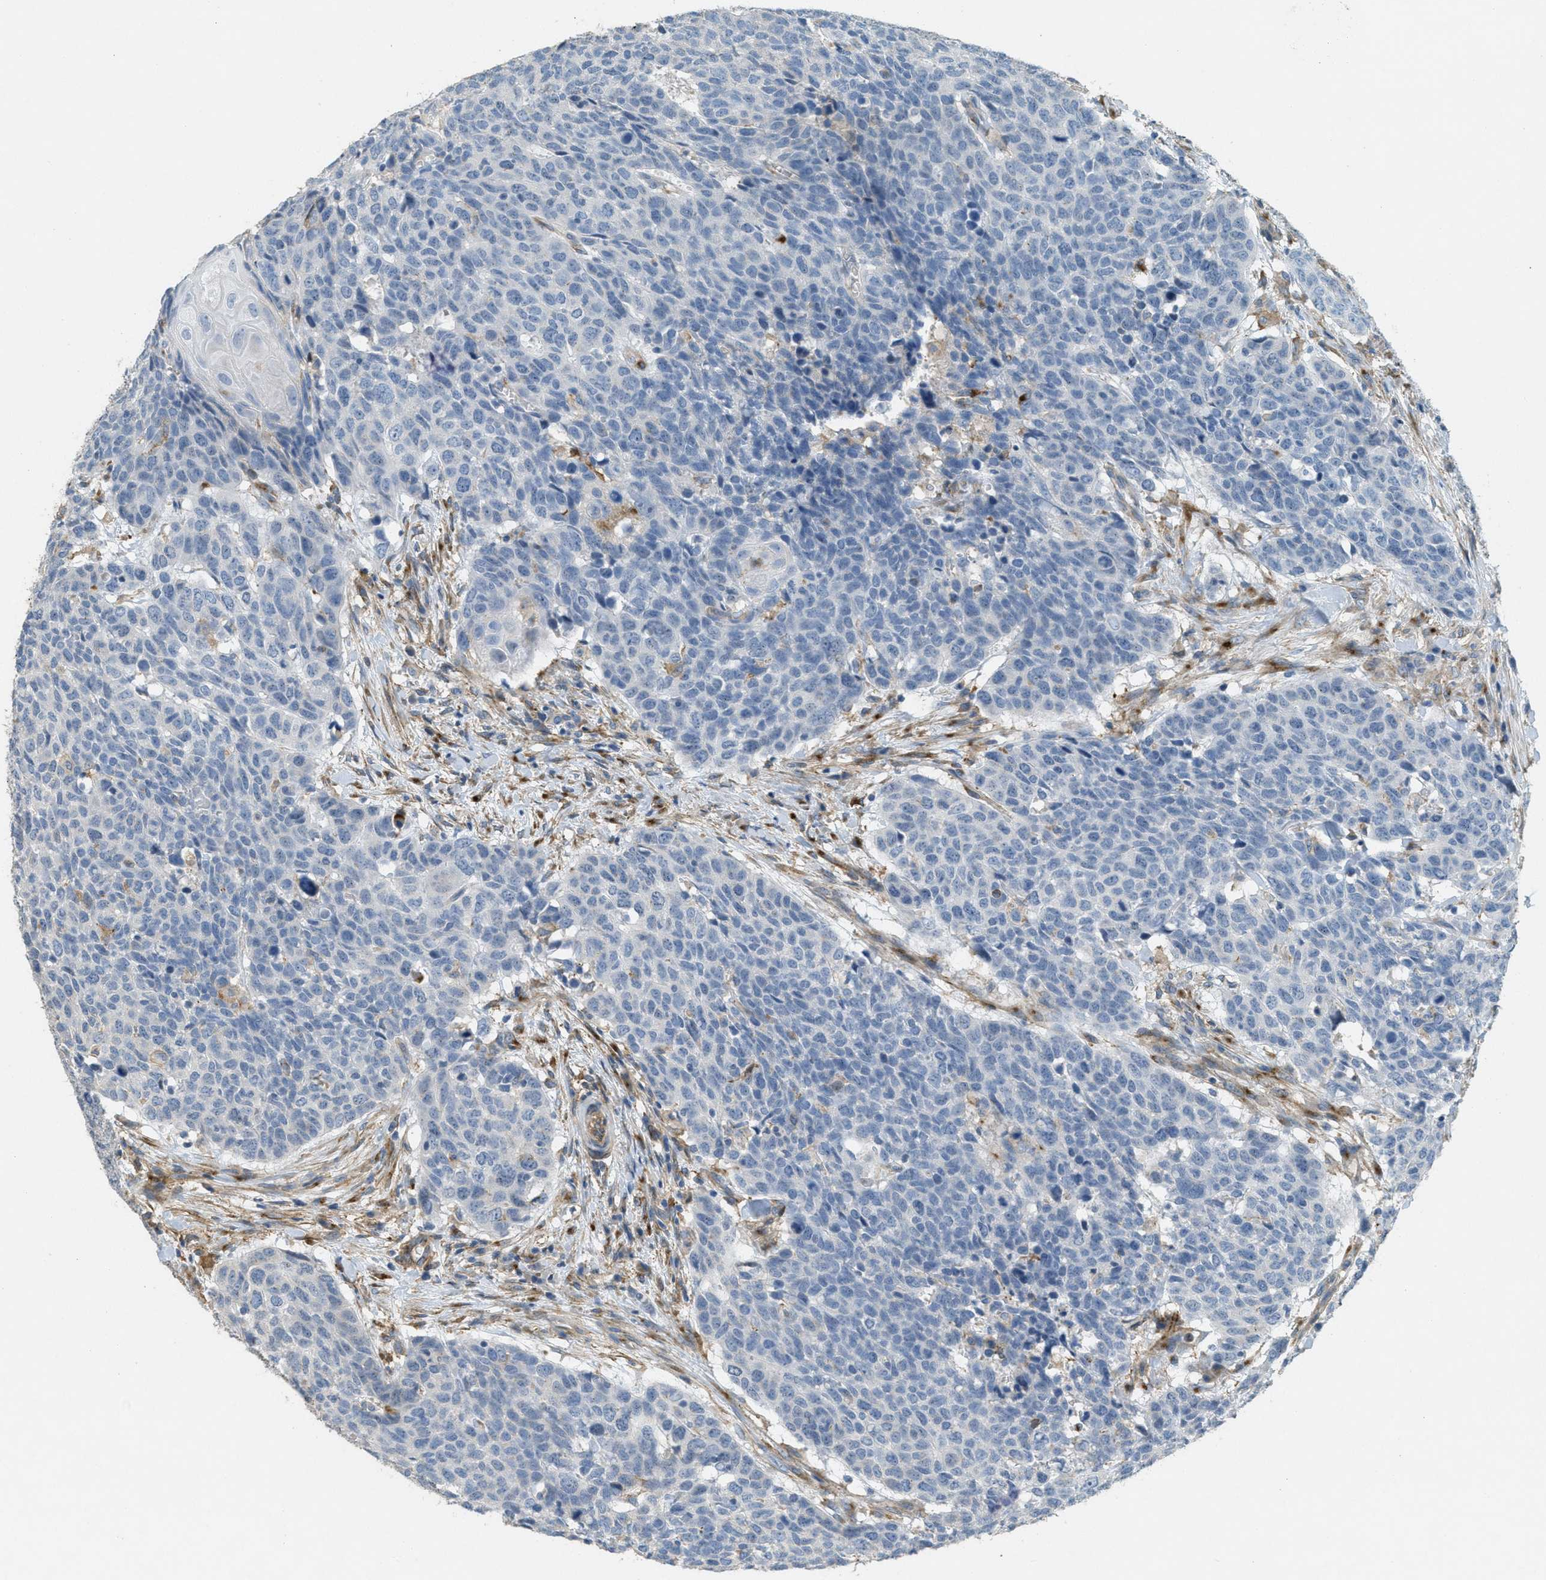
{"staining": {"intensity": "negative", "quantity": "none", "location": "none"}, "tissue": "head and neck cancer", "cell_type": "Tumor cells", "image_type": "cancer", "snomed": [{"axis": "morphology", "description": "Squamous cell carcinoma, NOS"}, {"axis": "topography", "description": "Head-Neck"}], "caption": "A histopathology image of human head and neck cancer (squamous cell carcinoma) is negative for staining in tumor cells.", "gene": "ADCY5", "patient": {"sex": "male", "age": 66}}